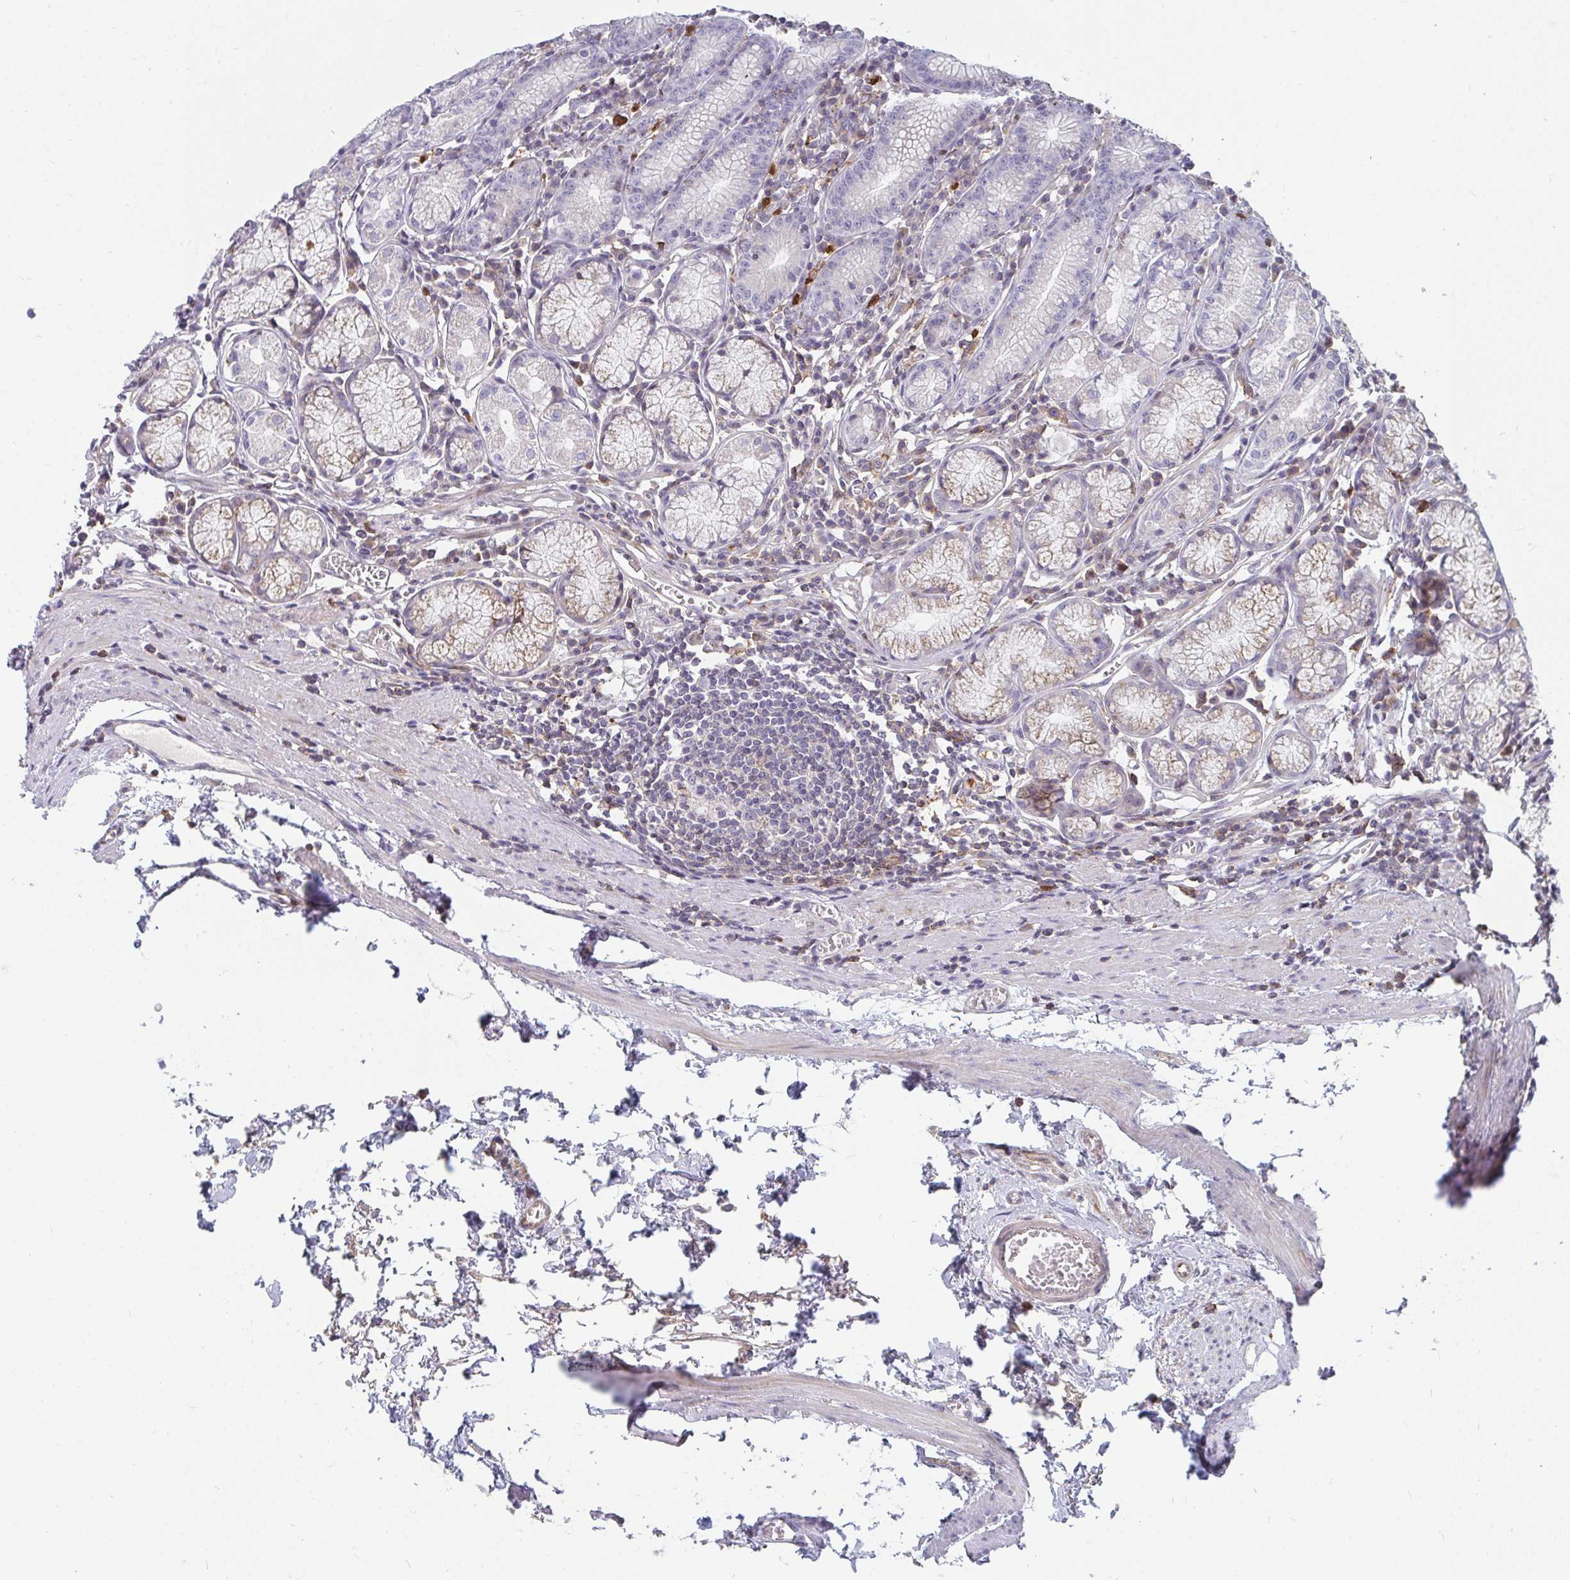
{"staining": {"intensity": "moderate", "quantity": "<25%", "location": "cytoplasmic/membranous"}, "tissue": "stomach", "cell_type": "Glandular cells", "image_type": "normal", "snomed": [{"axis": "morphology", "description": "Normal tissue, NOS"}, {"axis": "topography", "description": "Stomach"}], "caption": "Immunohistochemical staining of unremarkable stomach shows <25% levels of moderate cytoplasmic/membranous protein expression in about <25% of glandular cells. (brown staining indicates protein expression, while blue staining denotes nuclei).", "gene": "CSF3R", "patient": {"sex": "male", "age": 55}}